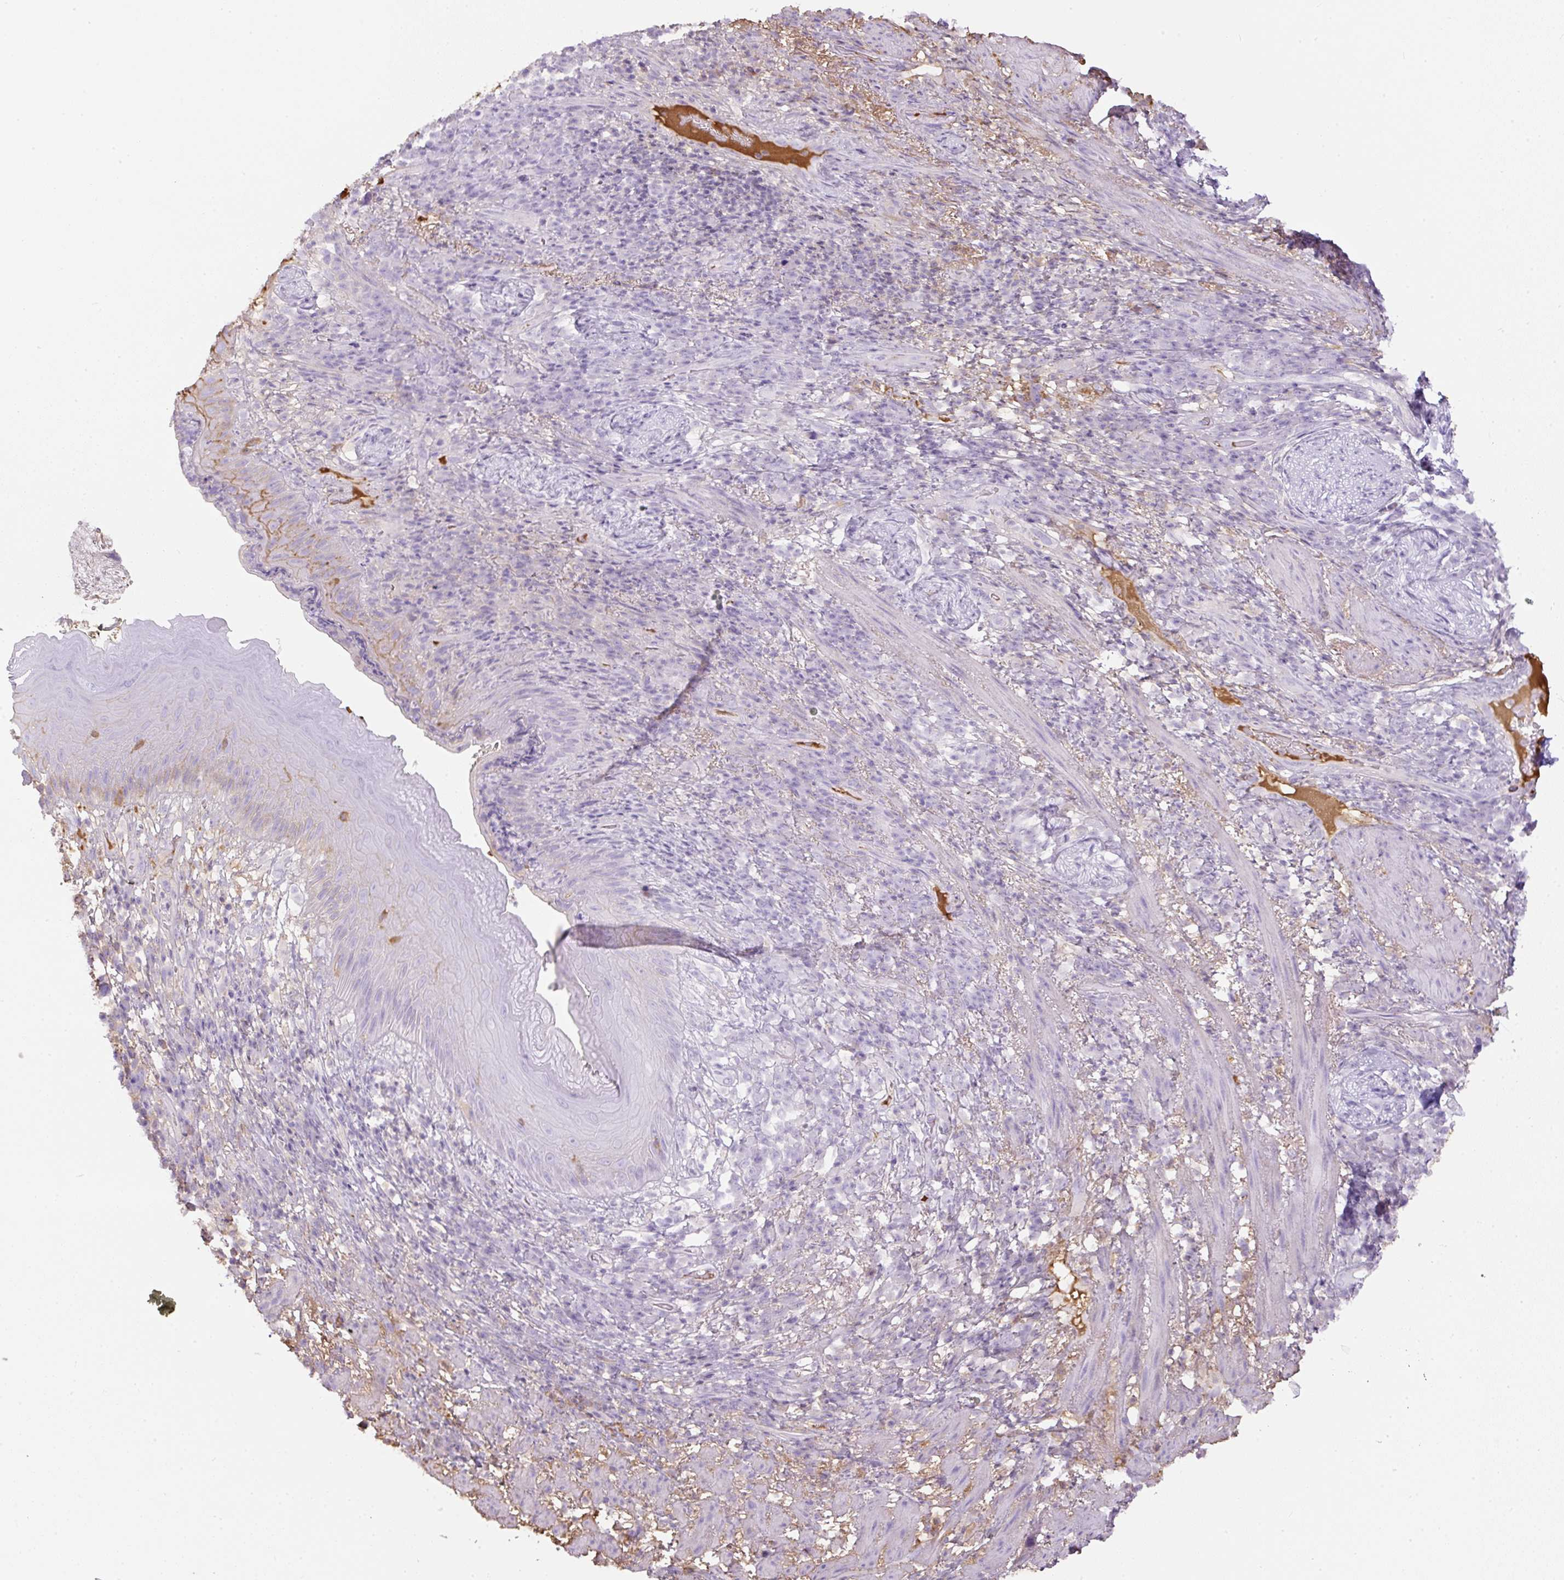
{"staining": {"intensity": "moderate", "quantity": "<25%", "location": "cytoplasmic/membranous"}, "tissue": "skin", "cell_type": "Epidermal cells", "image_type": "normal", "snomed": [{"axis": "morphology", "description": "Normal tissue, NOS"}, {"axis": "topography", "description": "Anal"}], "caption": "IHC (DAB) staining of normal human skin shows moderate cytoplasmic/membranous protein positivity in approximately <25% of epidermal cells. (brown staining indicates protein expression, while blue staining denotes nuclei).", "gene": "APOA1", "patient": {"sex": "male", "age": 78}}